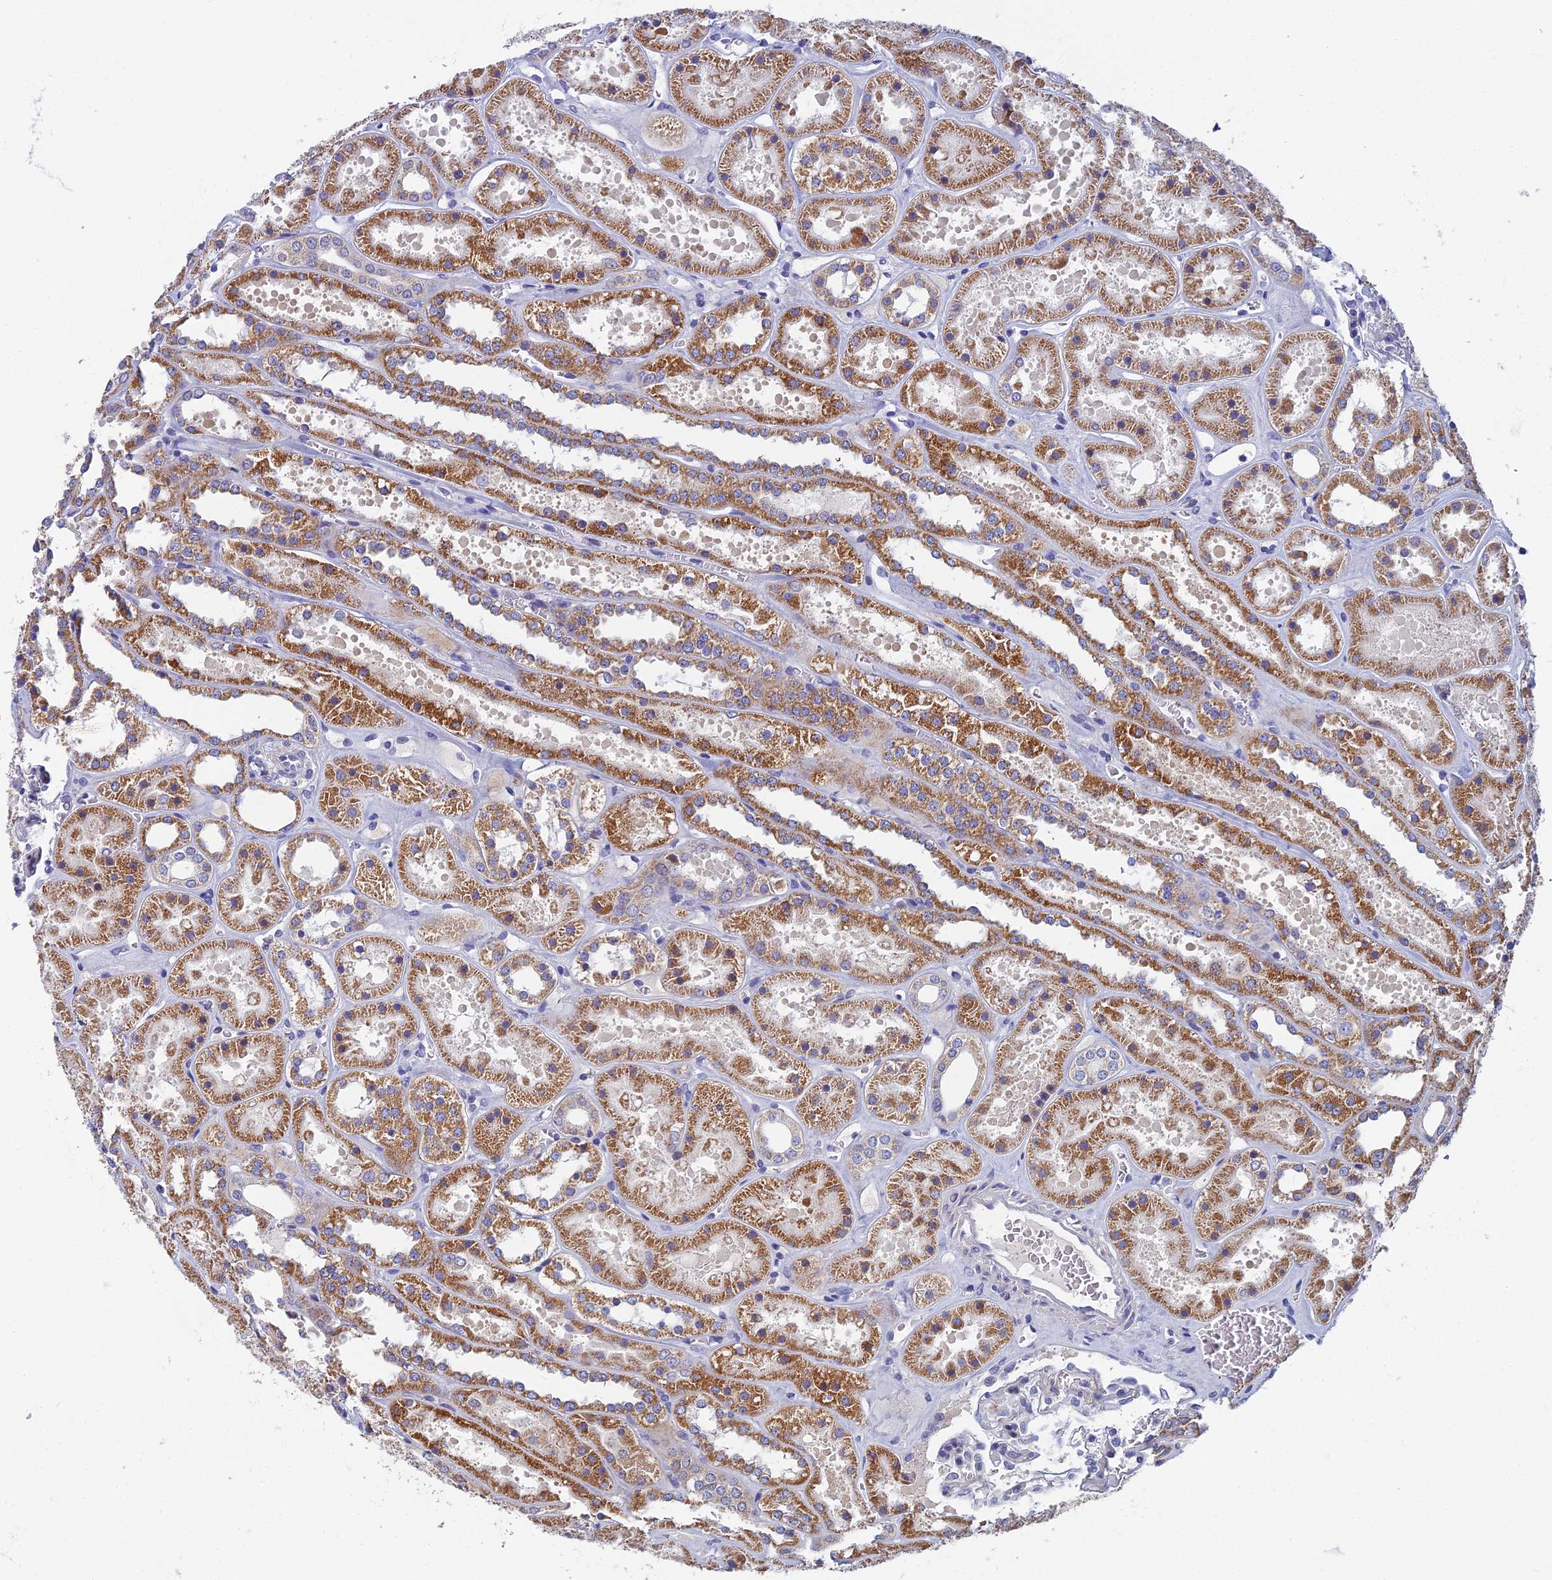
{"staining": {"intensity": "negative", "quantity": "none", "location": "none"}, "tissue": "kidney", "cell_type": "Cells in glomeruli", "image_type": "normal", "snomed": [{"axis": "morphology", "description": "Normal tissue, NOS"}, {"axis": "topography", "description": "Kidney"}], "caption": "IHC photomicrograph of benign human kidney stained for a protein (brown), which shows no staining in cells in glomeruli.", "gene": "SPIN4", "patient": {"sex": "female", "age": 41}}